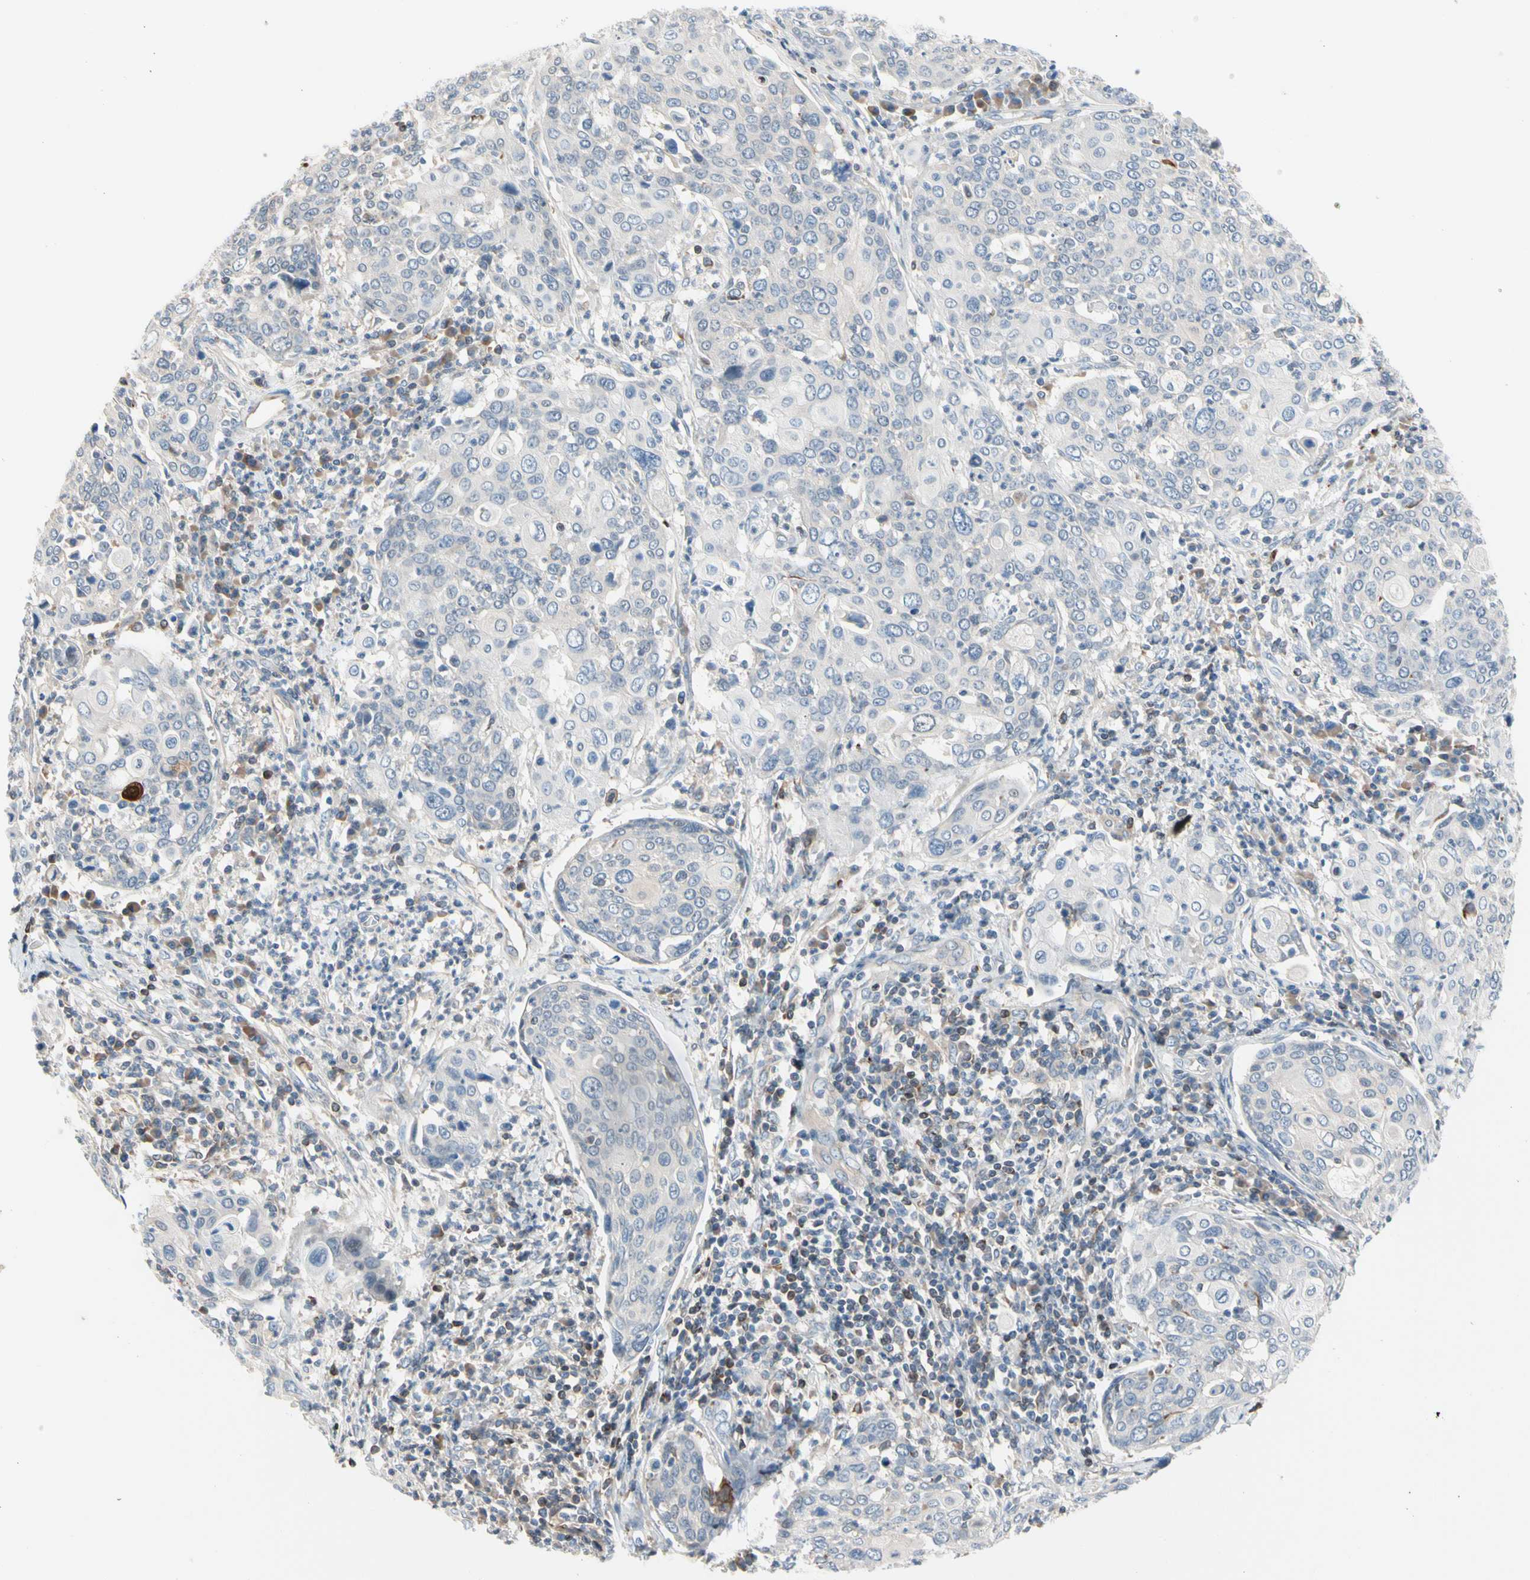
{"staining": {"intensity": "negative", "quantity": "none", "location": "none"}, "tissue": "cervical cancer", "cell_type": "Tumor cells", "image_type": "cancer", "snomed": [{"axis": "morphology", "description": "Squamous cell carcinoma, NOS"}, {"axis": "topography", "description": "Cervix"}], "caption": "Tumor cells show no significant expression in cervical cancer (squamous cell carcinoma).", "gene": "MAP3K3", "patient": {"sex": "female", "age": 40}}